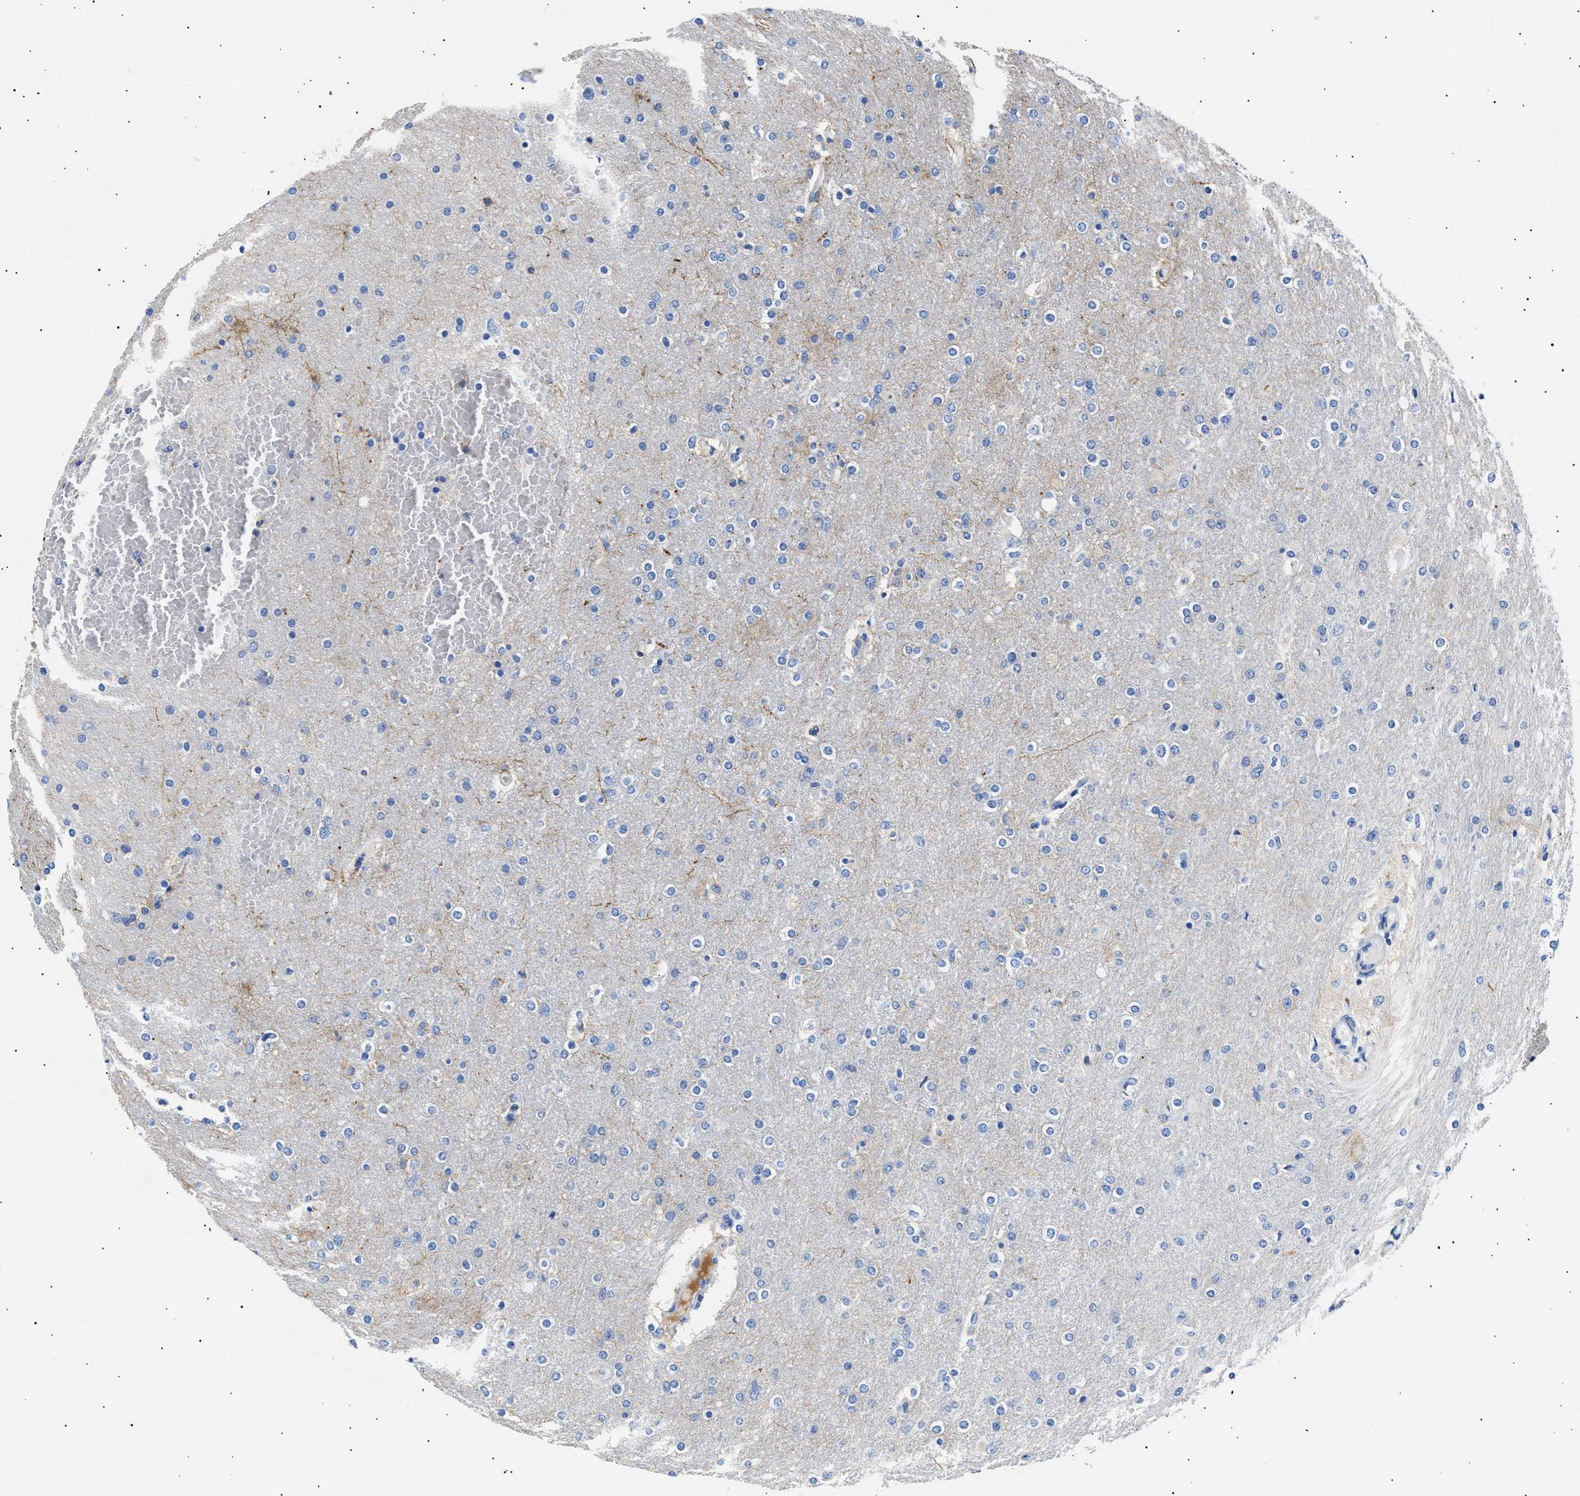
{"staining": {"intensity": "negative", "quantity": "none", "location": "none"}, "tissue": "glioma", "cell_type": "Tumor cells", "image_type": "cancer", "snomed": [{"axis": "morphology", "description": "Glioma, malignant, High grade"}, {"axis": "topography", "description": "Cerebral cortex"}], "caption": "An immunohistochemistry (IHC) micrograph of glioma is shown. There is no staining in tumor cells of glioma.", "gene": "HEMGN", "patient": {"sex": "female", "age": 36}}